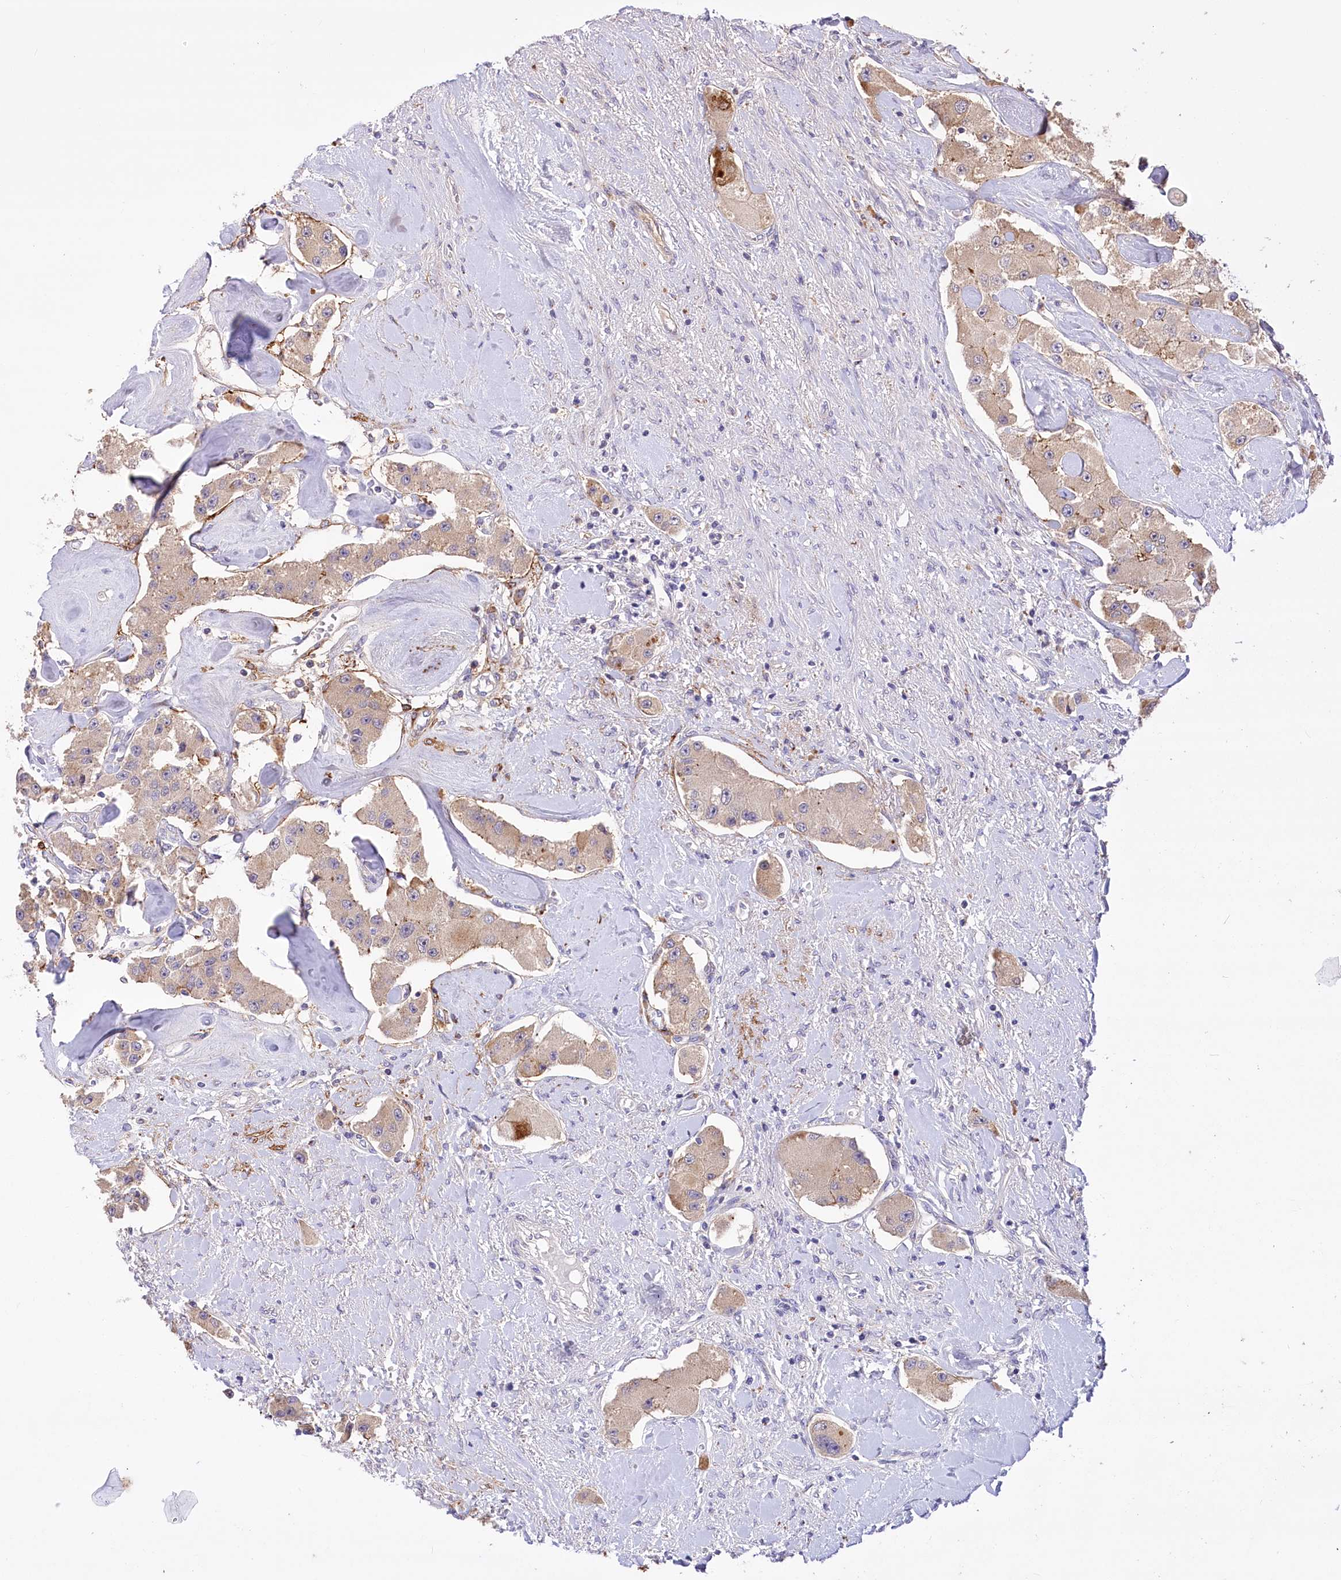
{"staining": {"intensity": "weak", "quantity": "25%-75%", "location": "cytoplasmic/membranous"}, "tissue": "carcinoid", "cell_type": "Tumor cells", "image_type": "cancer", "snomed": [{"axis": "morphology", "description": "Carcinoid, malignant, NOS"}, {"axis": "topography", "description": "Pancreas"}], "caption": "Immunohistochemistry staining of carcinoid (malignant), which exhibits low levels of weak cytoplasmic/membranous expression in about 25%-75% of tumor cells indicating weak cytoplasmic/membranous protein staining. The staining was performed using DAB (brown) for protein detection and nuclei were counterstained in hematoxylin (blue).", "gene": "PBLD", "patient": {"sex": "male", "age": 41}}